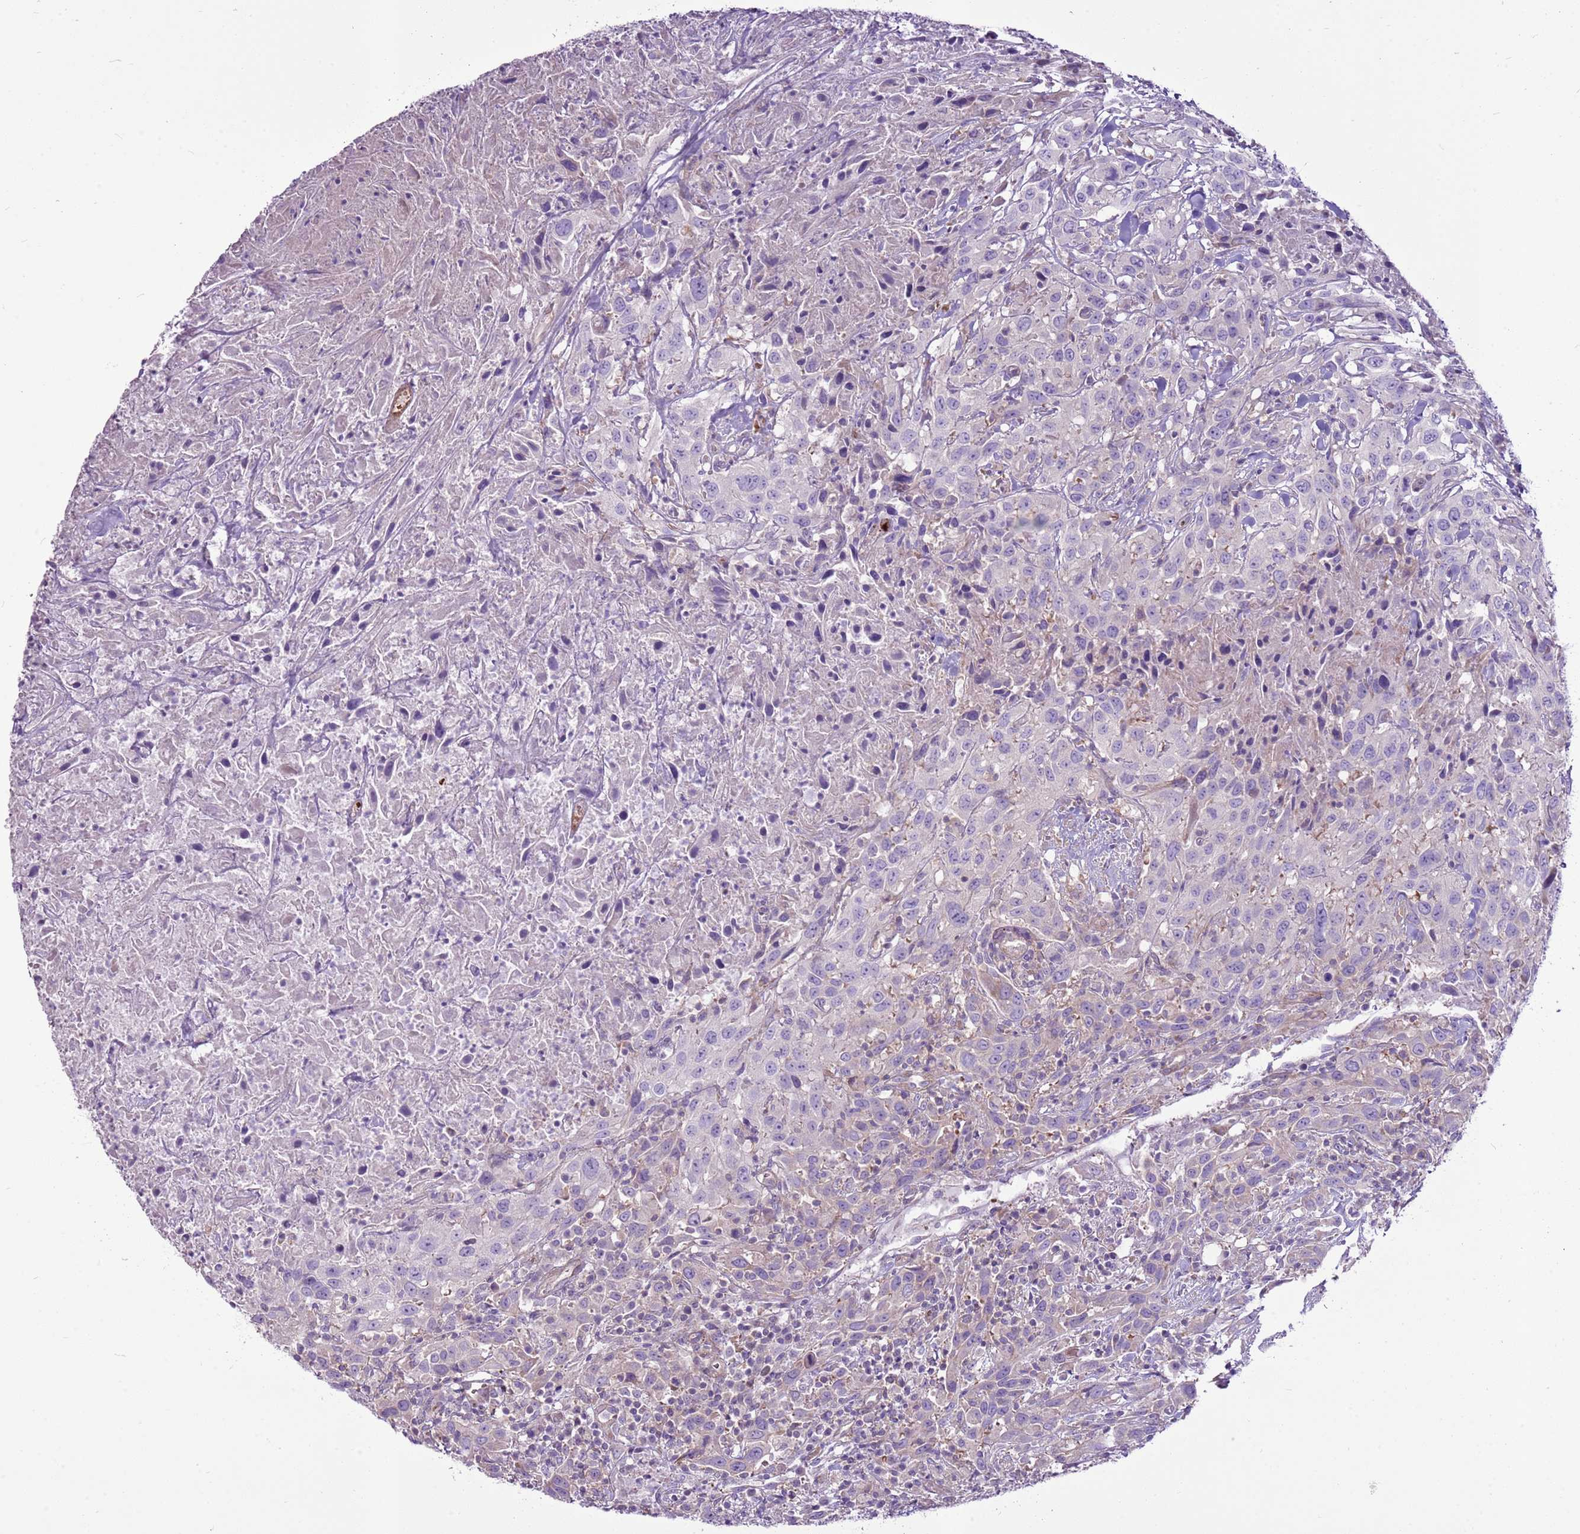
{"staining": {"intensity": "negative", "quantity": "none", "location": "none"}, "tissue": "urothelial cancer", "cell_type": "Tumor cells", "image_type": "cancer", "snomed": [{"axis": "morphology", "description": "Urothelial carcinoma, High grade"}, {"axis": "topography", "description": "Urinary bladder"}], "caption": "Tumor cells show no significant expression in urothelial cancer.", "gene": "CHAC2", "patient": {"sex": "male", "age": 61}}